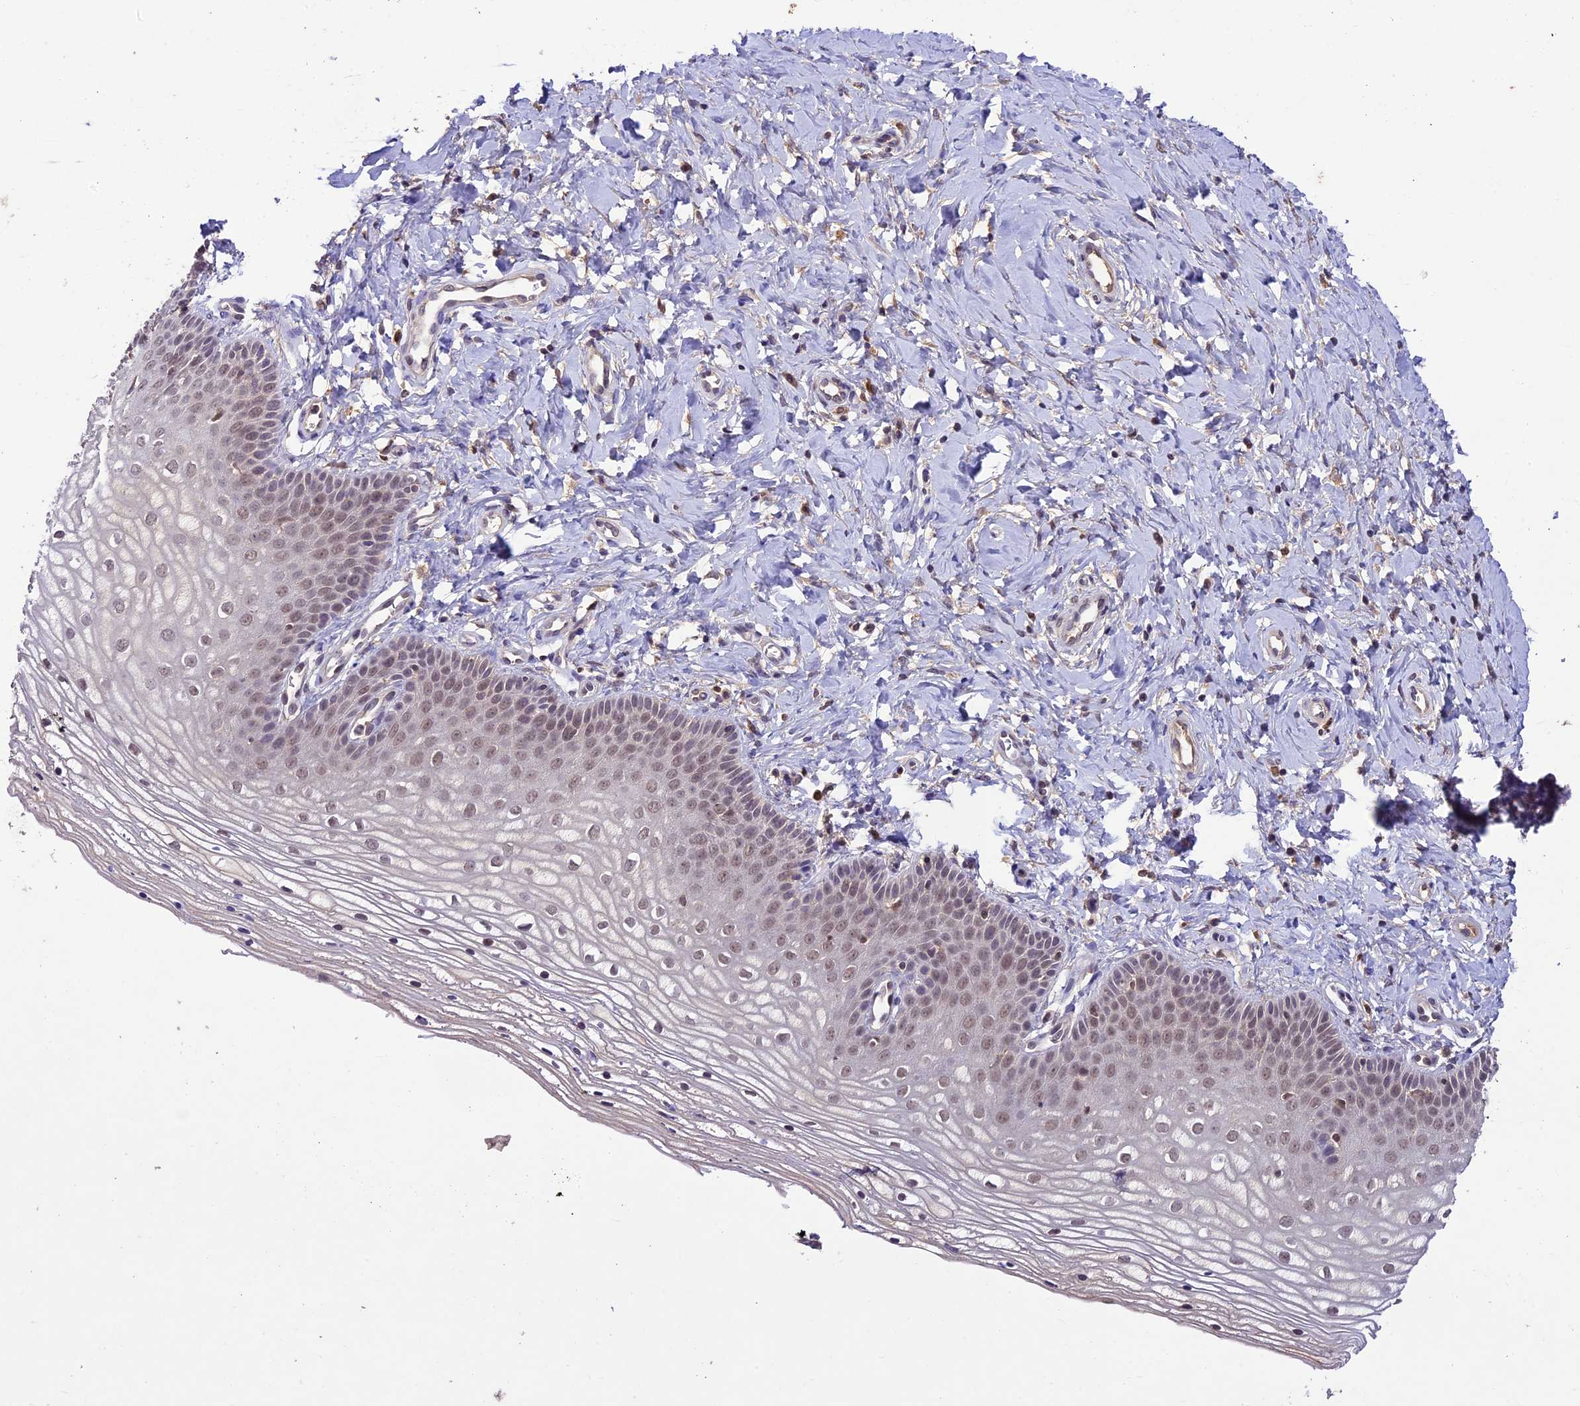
{"staining": {"intensity": "moderate", "quantity": ">75%", "location": "nuclear"}, "tissue": "vagina", "cell_type": "Squamous epithelial cells", "image_type": "normal", "snomed": [{"axis": "morphology", "description": "Normal tissue, NOS"}, {"axis": "topography", "description": "Vagina"}], "caption": "Immunohistochemistry (IHC) of benign human vagina demonstrates medium levels of moderate nuclear positivity in approximately >75% of squamous epithelial cells. (DAB IHC with brightfield microscopy, high magnification).", "gene": "ATP10A", "patient": {"sex": "female", "age": 68}}